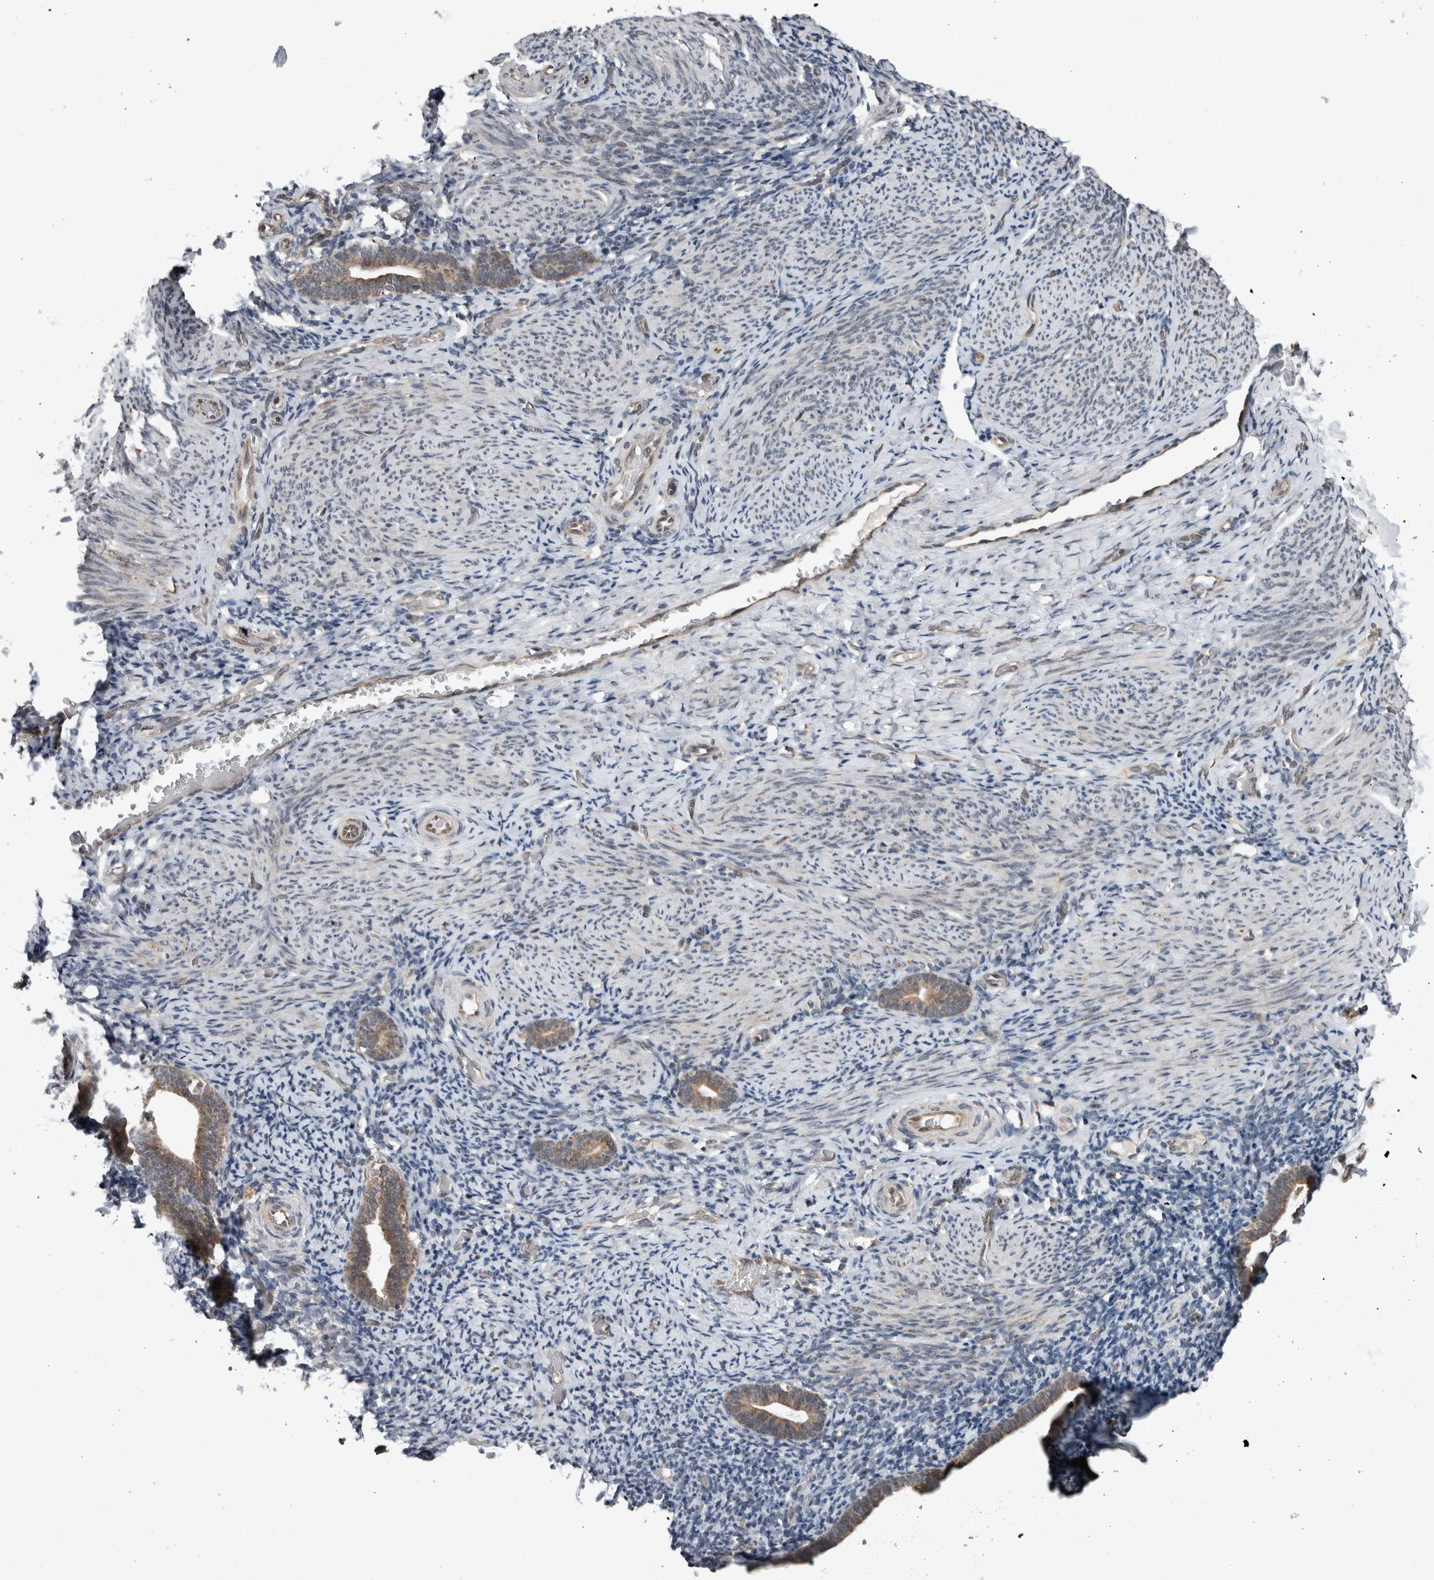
{"staining": {"intensity": "negative", "quantity": "none", "location": "none"}, "tissue": "endometrium", "cell_type": "Cells in endometrial stroma", "image_type": "normal", "snomed": [{"axis": "morphology", "description": "Normal tissue, NOS"}, {"axis": "topography", "description": "Endometrium"}], "caption": "Histopathology image shows no protein positivity in cells in endometrial stroma of benign endometrium. Brightfield microscopy of IHC stained with DAB (3,3'-diaminobenzidine) (brown) and hematoxylin (blue), captured at high magnification.", "gene": "ENY2", "patient": {"sex": "female", "age": 51}}